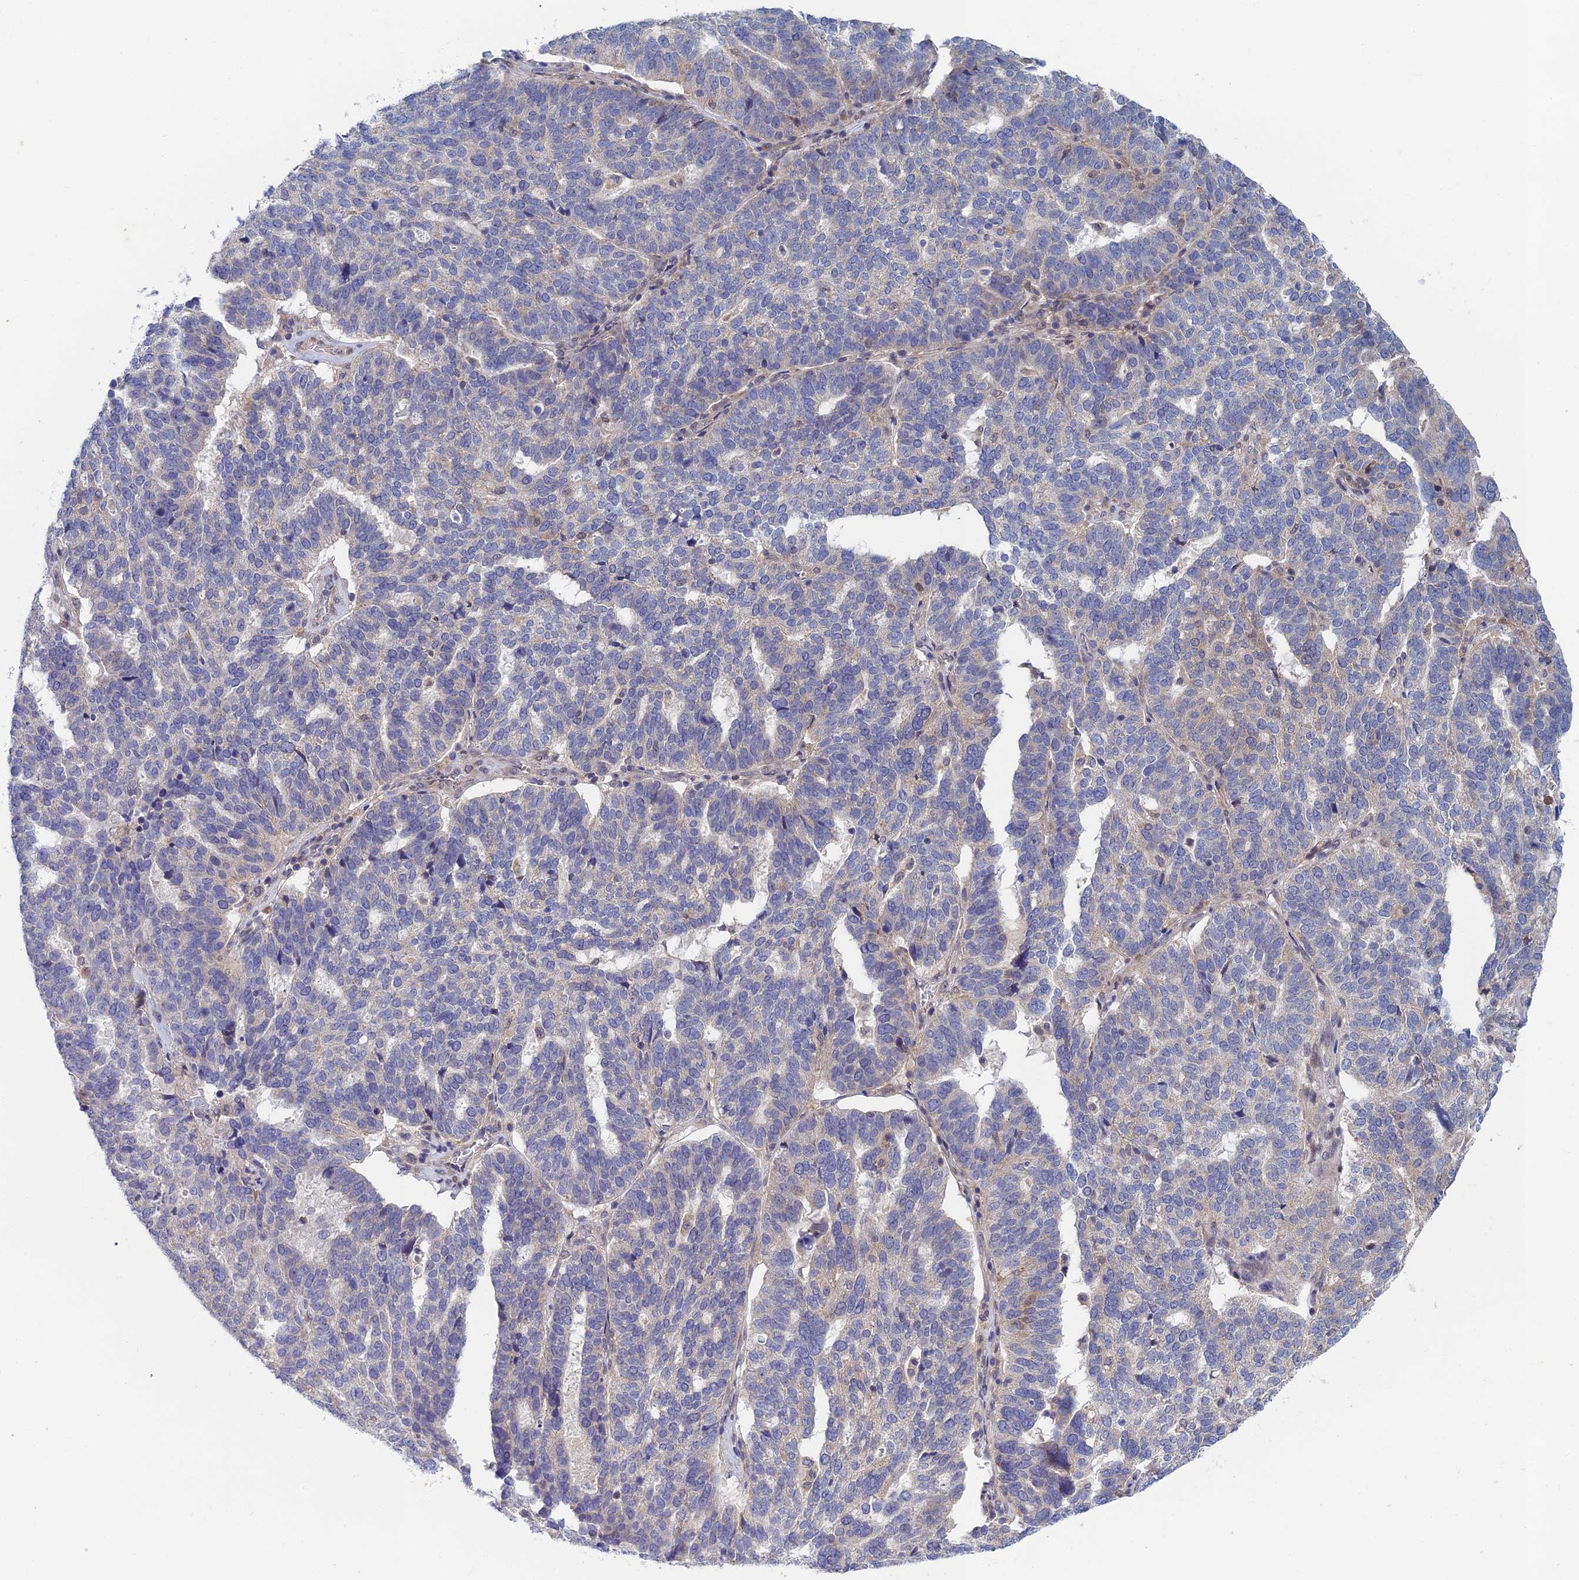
{"staining": {"intensity": "negative", "quantity": "none", "location": "none"}, "tissue": "ovarian cancer", "cell_type": "Tumor cells", "image_type": "cancer", "snomed": [{"axis": "morphology", "description": "Cystadenocarcinoma, serous, NOS"}, {"axis": "topography", "description": "Ovary"}], "caption": "There is no significant staining in tumor cells of ovarian cancer. The staining was performed using DAB (3,3'-diaminobenzidine) to visualize the protein expression in brown, while the nuclei were stained in blue with hematoxylin (Magnification: 20x).", "gene": "SRA1", "patient": {"sex": "female", "age": 59}}